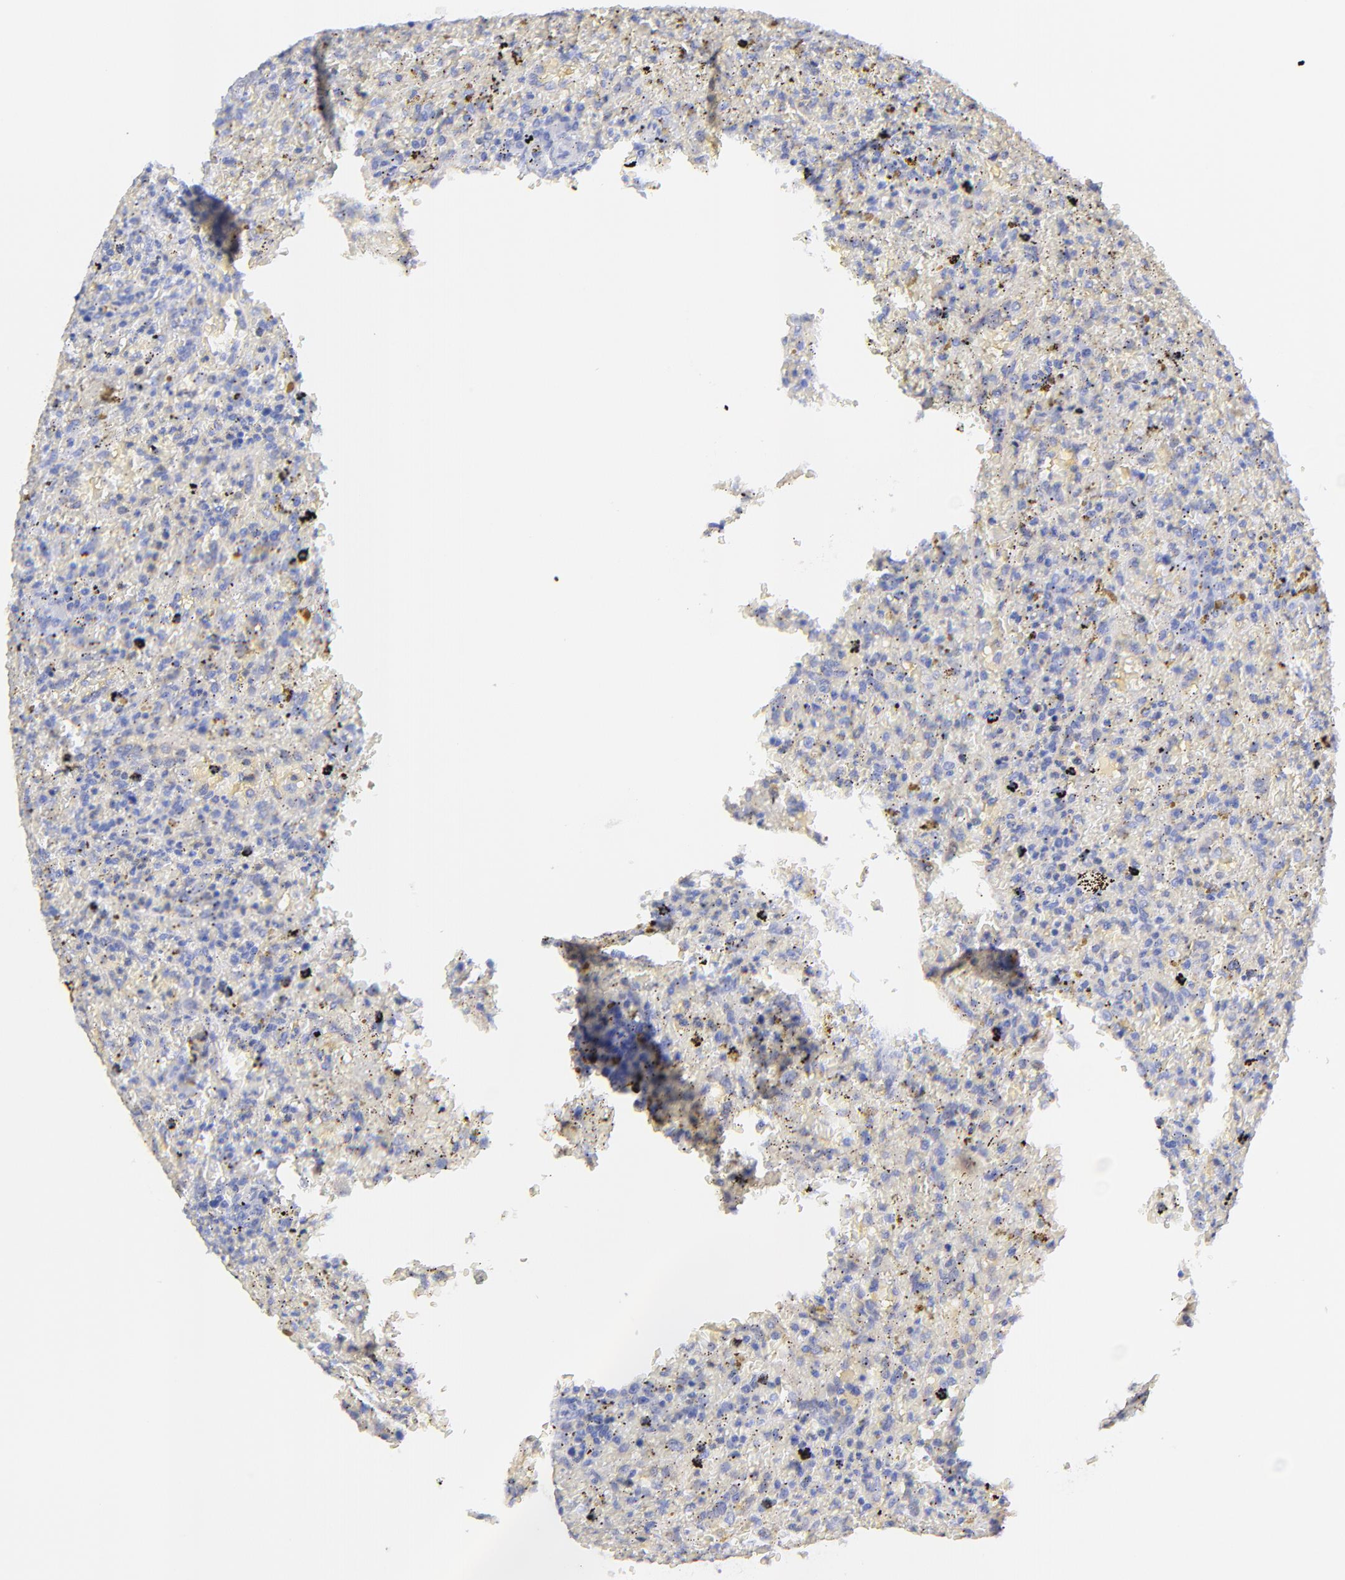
{"staining": {"intensity": "negative", "quantity": "none", "location": "none"}, "tissue": "lymphoma", "cell_type": "Tumor cells", "image_type": "cancer", "snomed": [{"axis": "morphology", "description": "Malignant lymphoma, non-Hodgkin's type, High grade"}, {"axis": "topography", "description": "Spleen"}, {"axis": "topography", "description": "Lymph node"}], "caption": "The photomicrograph demonstrates no significant staining in tumor cells of lymphoma.", "gene": "CFAP57", "patient": {"sex": "female", "age": 70}}